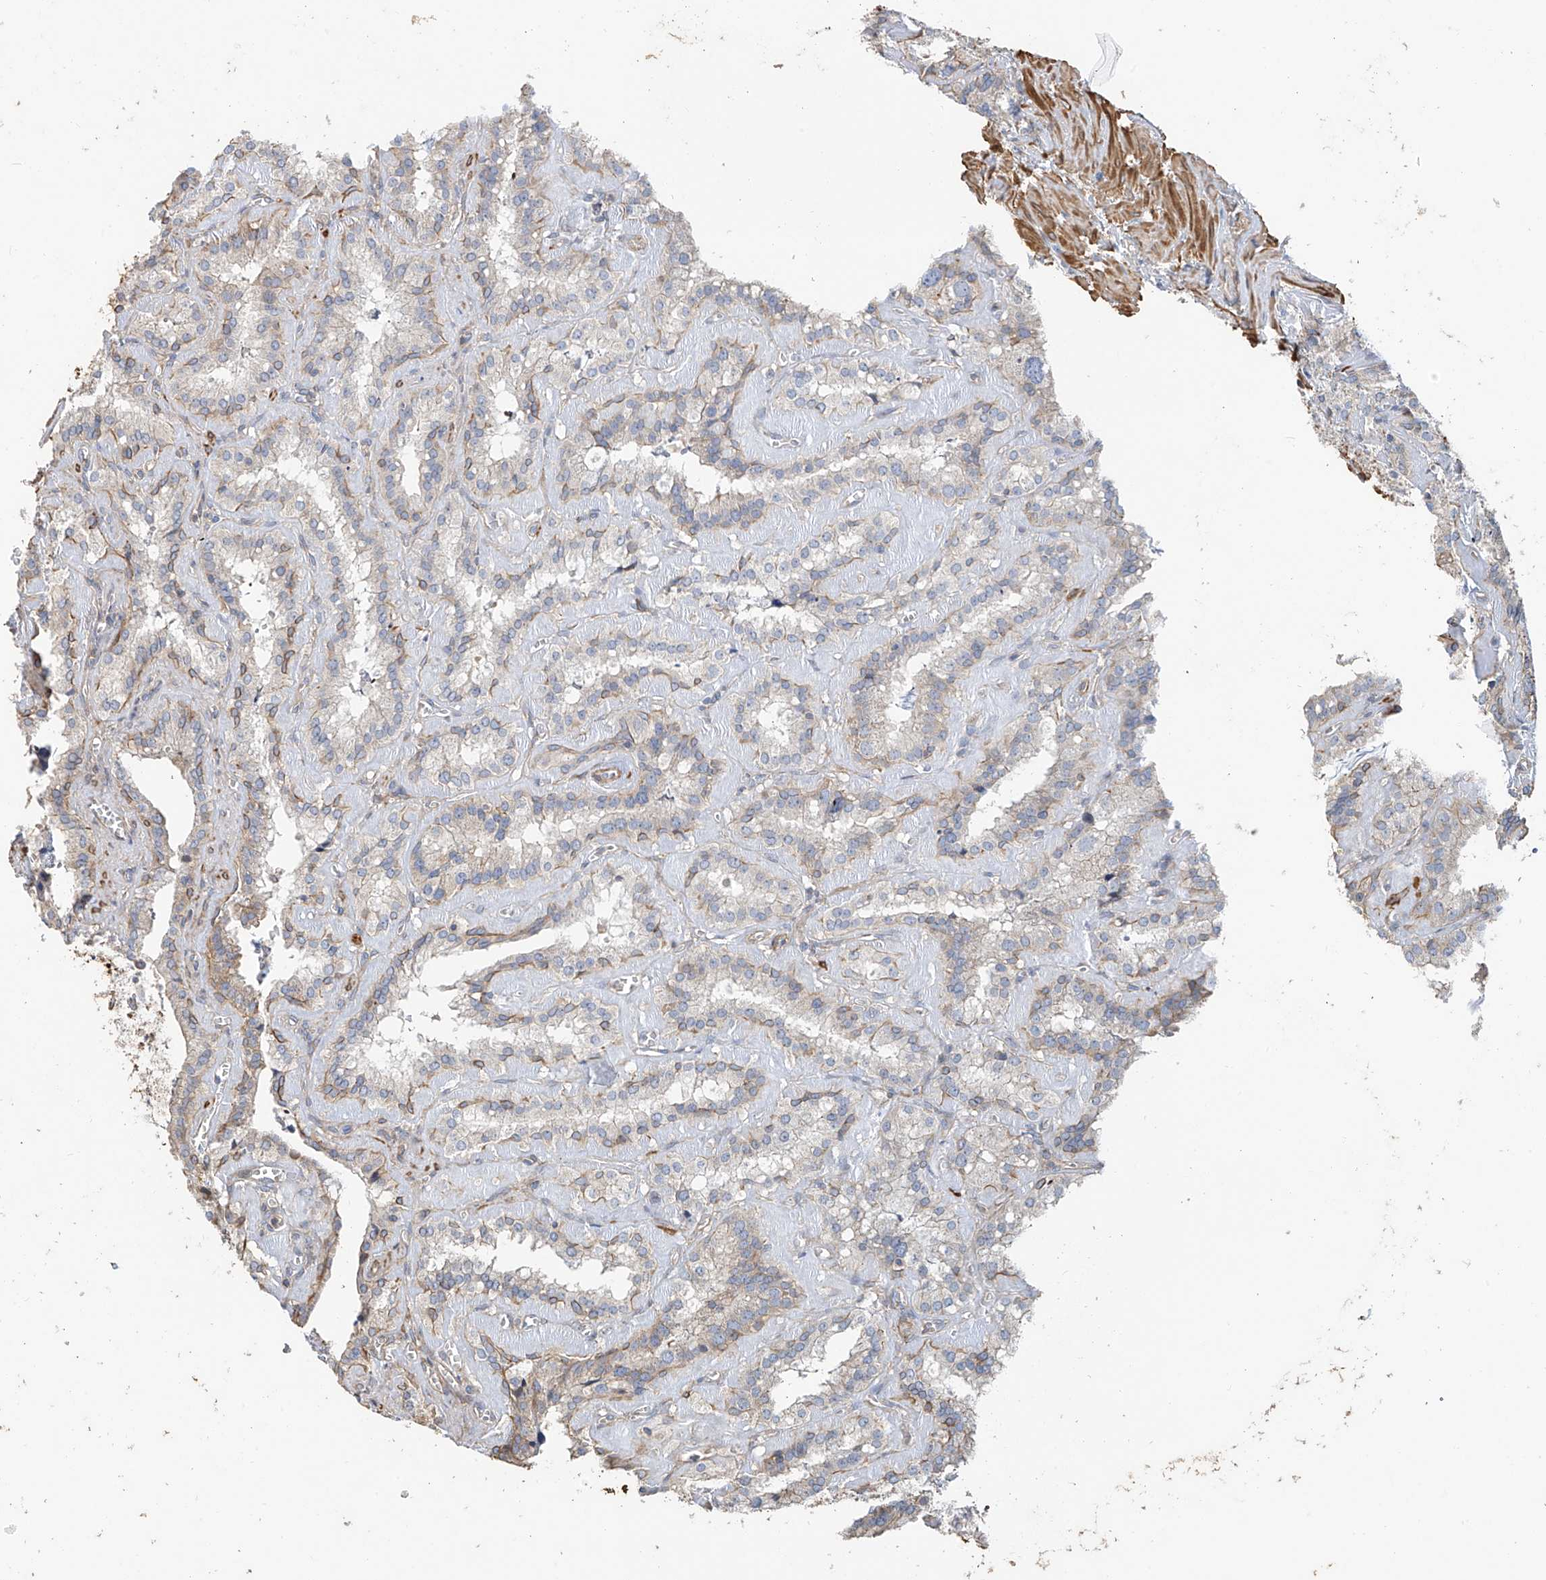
{"staining": {"intensity": "moderate", "quantity": "25%-75%", "location": "cytoplasmic/membranous"}, "tissue": "seminal vesicle", "cell_type": "Glandular cells", "image_type": "normal", "snomed": [{"axis": "morphology", "description": "Normal tissue, NOS"}, {"axis": "topography", "description": "Prostate"}, {"axis": "topography", "description": "Seminal veicle"}], "caption": "The immunohistochemical stain shows moderate cytoplasmic/membranous positivity in glandular cells of unremarkable seminal vesicle.", "gene": "SLC43A3", "patient": {"sex": "male", "age": 59}}